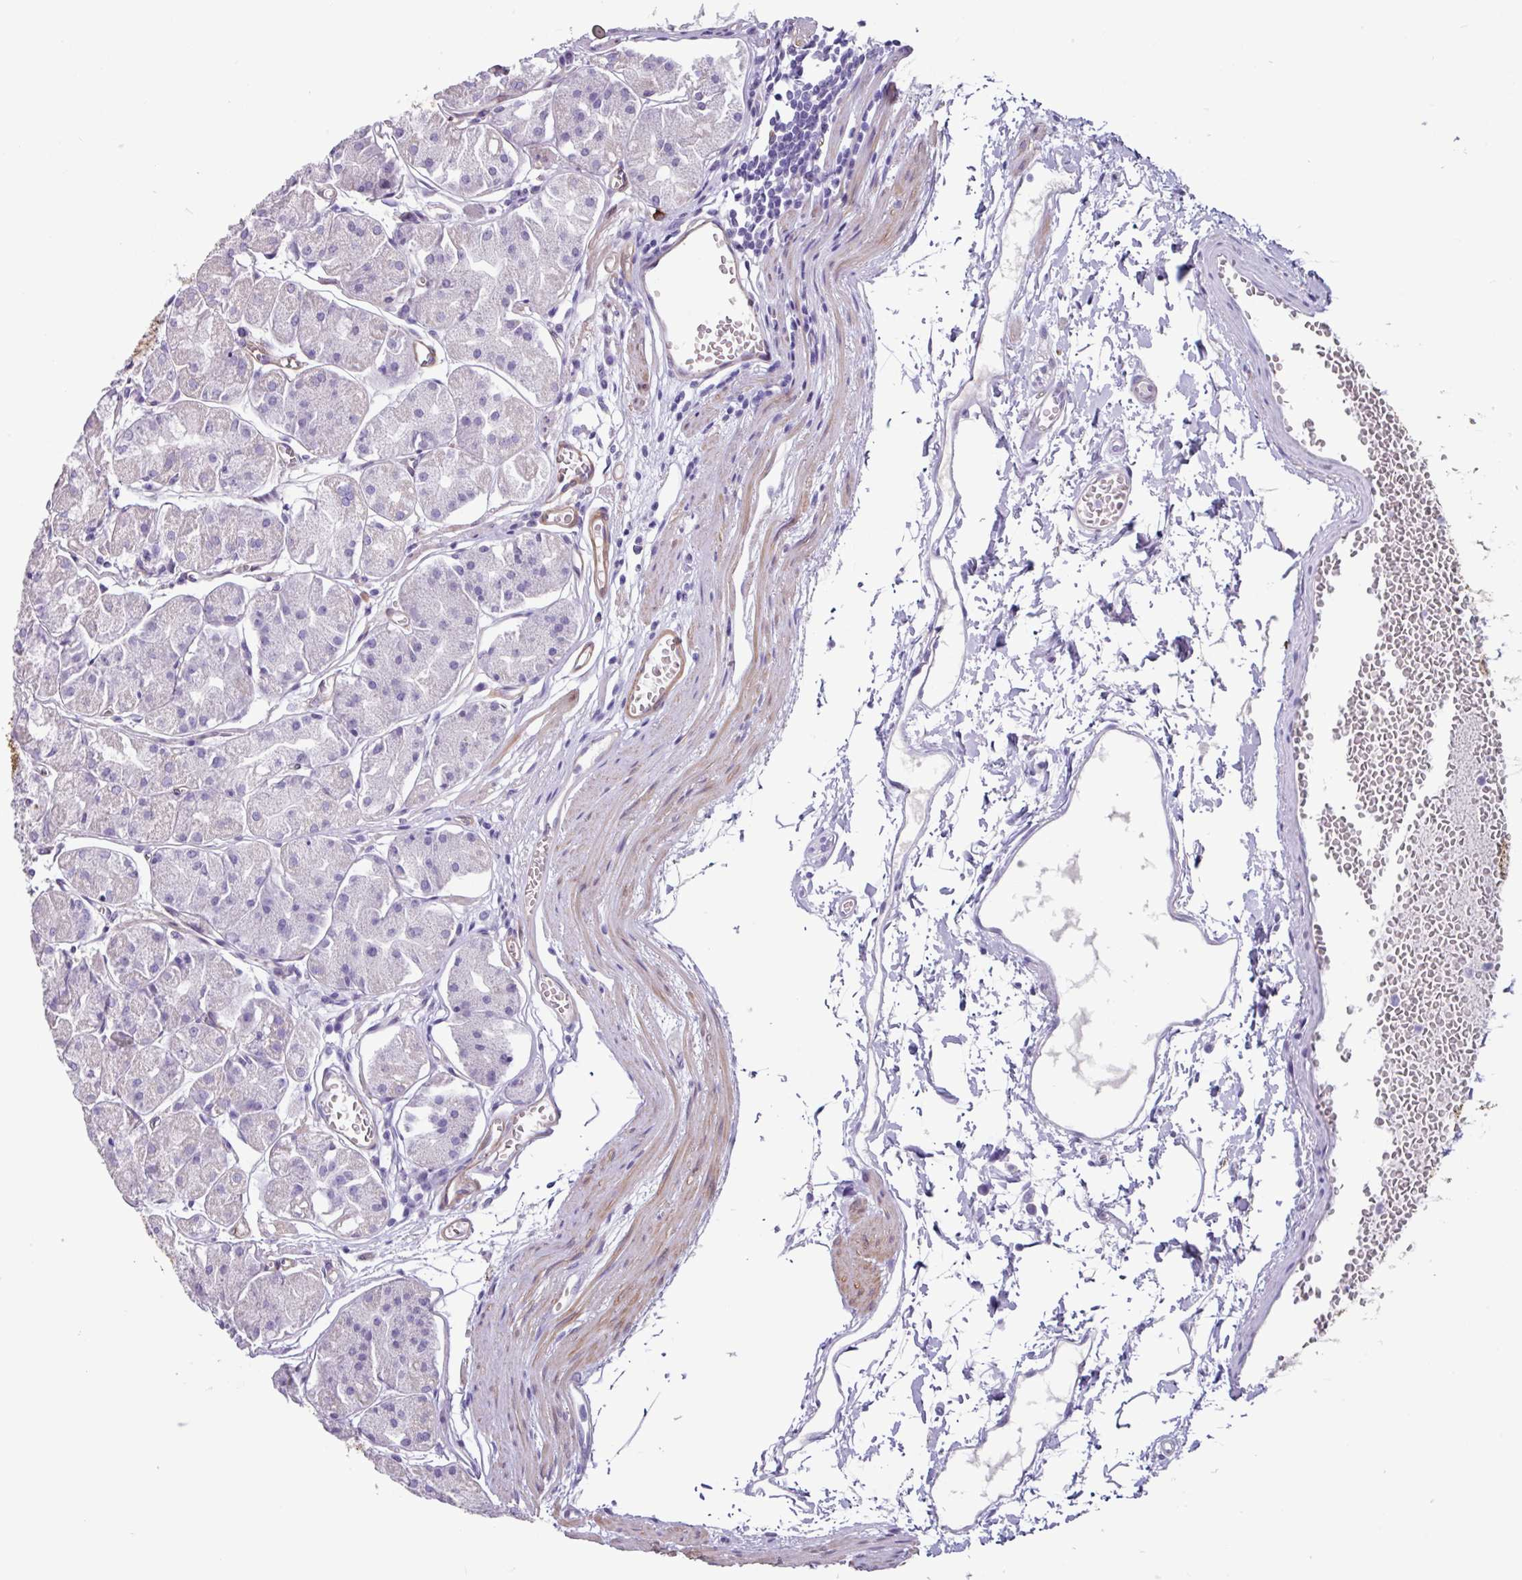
{"staining": {"intensity": "negative", "quantity": "none", "location": "none"}, "tissue": "stomach", "cell_type": "Glandular cells", "image_type": "normal", "snomed": [{"axis": "morphology", "description": "Normal tissue, NOS"}, {"axis": "topography", "description": "Stomach"}], "caption": "Immunohistochemistry of unremarkable human stomach reveals no positivity in glandular cells.", "gene": "OTX1", "patient": {"sex": "male", "age": 55}}